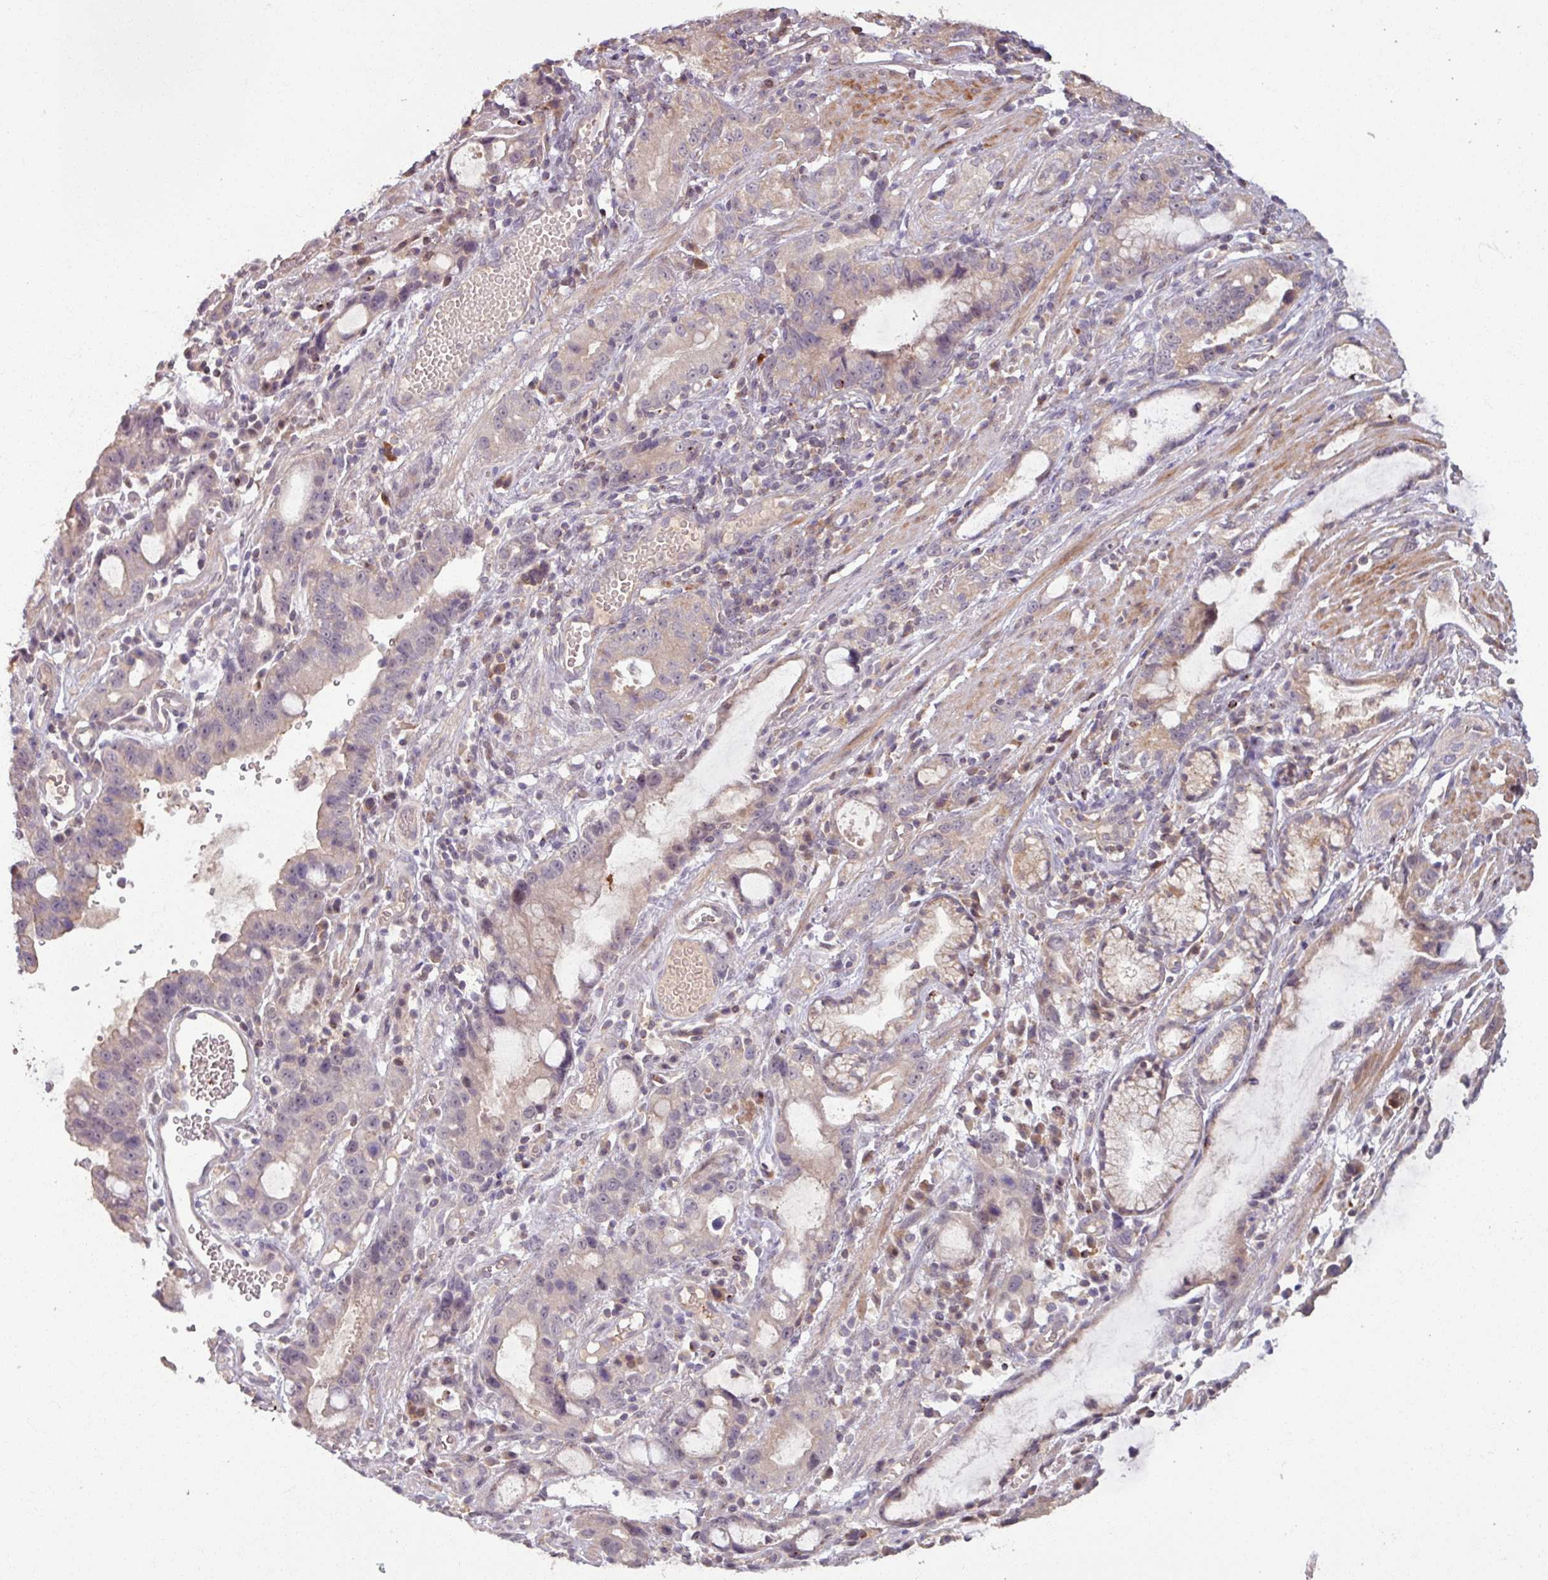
{"staining": {"intensity": "weak", "quantity": "25%-75%", "location": "cytoplasmic/membranous,nuclear"}, "tissue": "stomach cancer", "cell_type": "Tumor cells", "image_type": "cancer", "snomed": [{"axis": "morphology", "description": "Adenocarcinoma, NOS"}, {"axis": "topography", "description": "Stomach"}], "caption": "Stomach adenocarcinoma stained for a protein reveals weak cytoplasmic/membranous and nuclear positivity in tumor cells.", "gene": "OR6B1", "patient": {"sex": "male", "age": 55}}